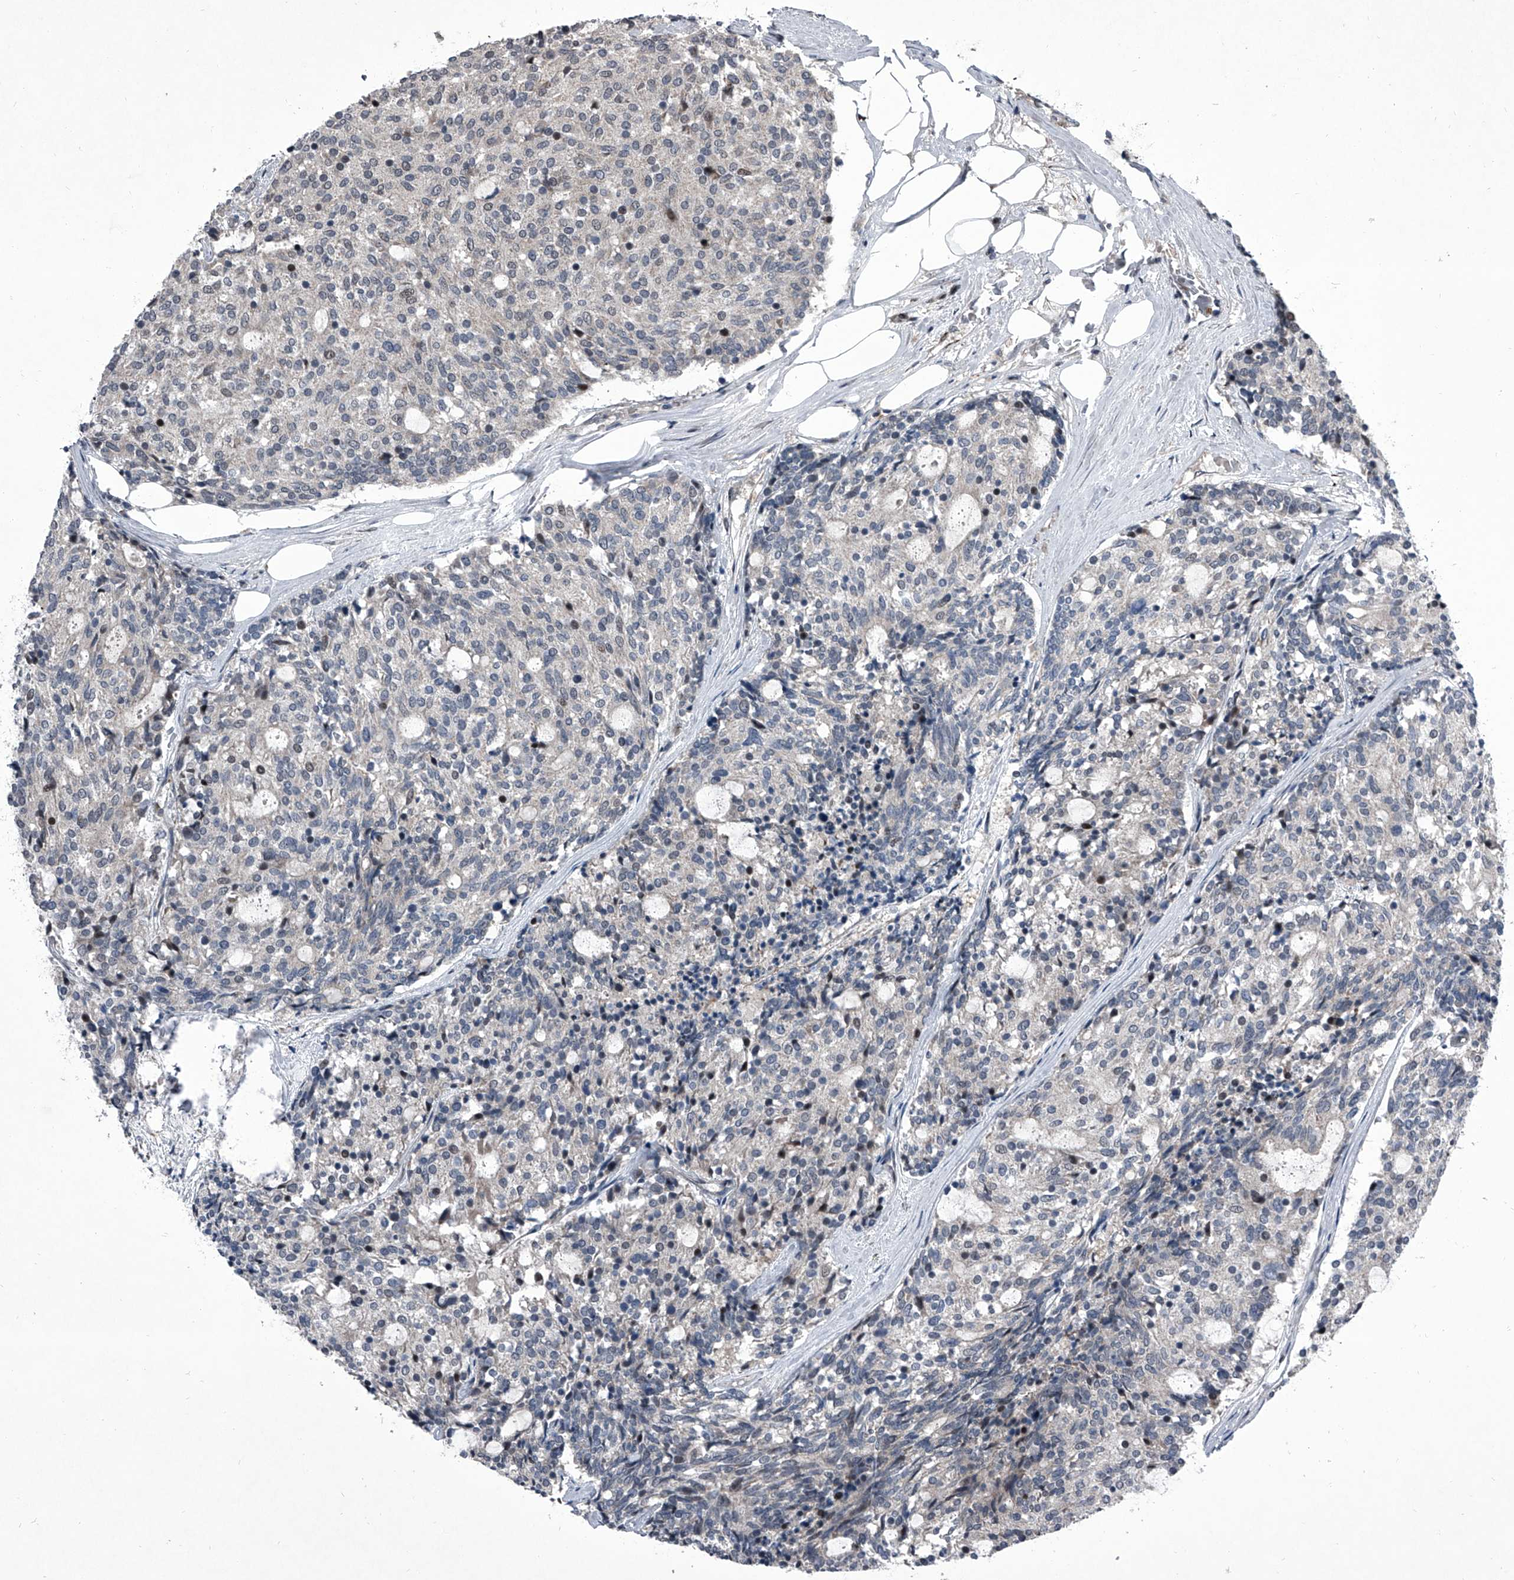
{"staining": {"intensity": "negative", "quantity": "none", "location": "none"}, "tissue": "carcinoid", "cell_type": "Tumor cells", "image_type": "cancer", "snomed": [{"axis": "morphology", "description": "Carcinoid, malignant, NOS"}, {"axis": "topography", "description": "Pancreas"}], "caption": "A histopathology image of human carcinoid (malignant) is negative for staining in tumor cells.", "gene": "ELK4", "patient": {"sex": "female", "age": 54}}